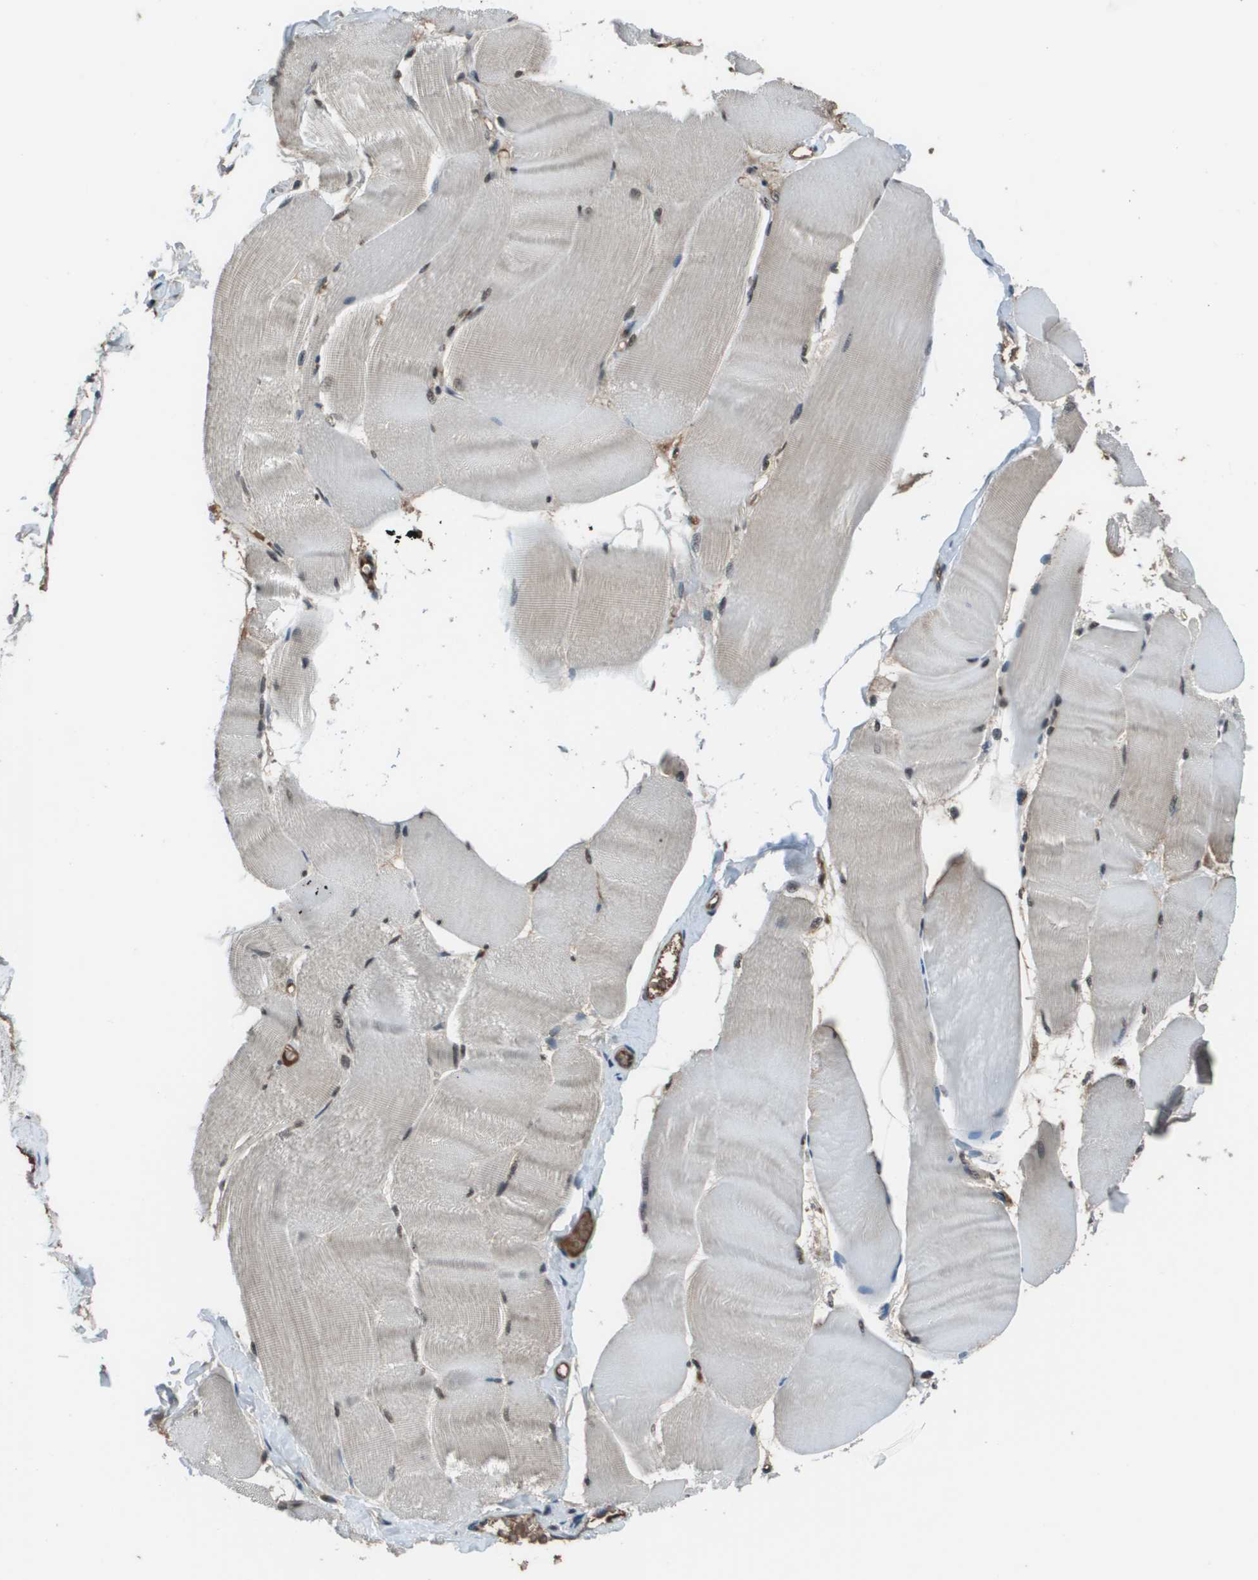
{"staining": {"intensity": "moderate", "quantity": ">75%", "location": "nuclear"}, "tissue": "skeletal muscle", "cell_type": "Myocytes", "image_type": "normal", "snomed": [{"axis": "morphology", "description": "Normal tissue, NOS"}, {"axis": "morphology", "description": "Squamous cell carcinoma, NOS"}, {"axis": "topography", "description": "Skeletal muscle"}], "caption": "A high-resolution micrograph shows IHC staining of normal skeletal muscle, which reveals moderate nuclear positivity in about >75% of myocytes. The staining is performed using DAB brown chromogen to label protein expression. The nuclei are counter-stained blue using hematoxylin.", "gene": "THRAP3", "patient": {"sex": "male", "age": 51}}